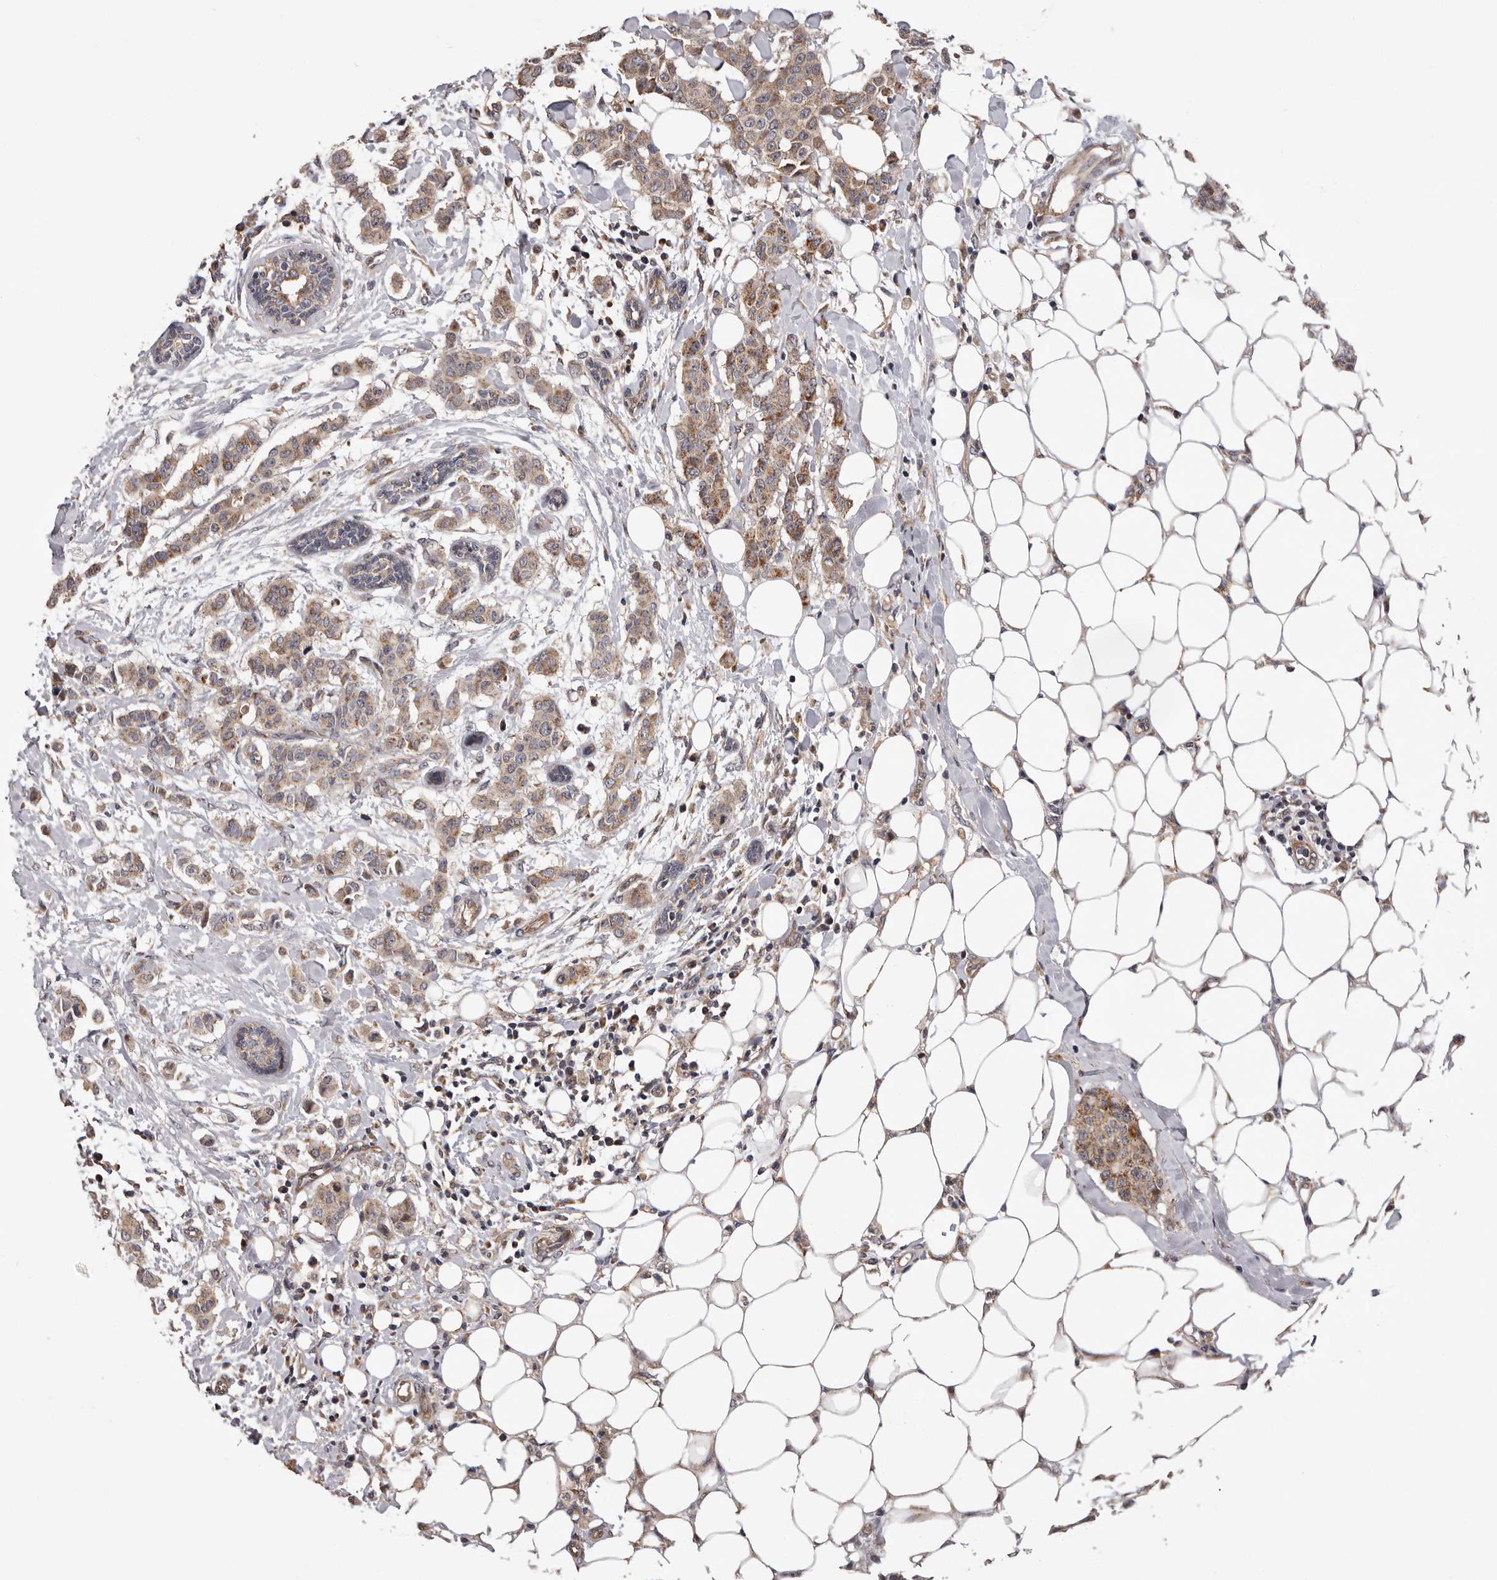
{"staining": {"intensity": "moderate", "quantity": ">75%", "location": "cytoplasmic/membranous"}, "tissue": "breast cancer", "cell_type": "Tumor cells", "image_type": "cancer", "snomed": [{"axis": "morphology", "description": "Duct carcinoma"}, {"axis": "topography", "description": "Breast"}], "caption": "Immunohistochemistry (IHC) photomicrograph of neoplastic tissue: human breast intraductal carcinoma stained using immunohistochemistry (IHC) demonstrates medium levels of moderate protein expression localized specifically in the cytoplasmic/membranous of tumor cells, appearing as a cytoplasmic/membranous brown color.", "gene": "VPS37A", "patient": {"sex": "female", "age": 40}}